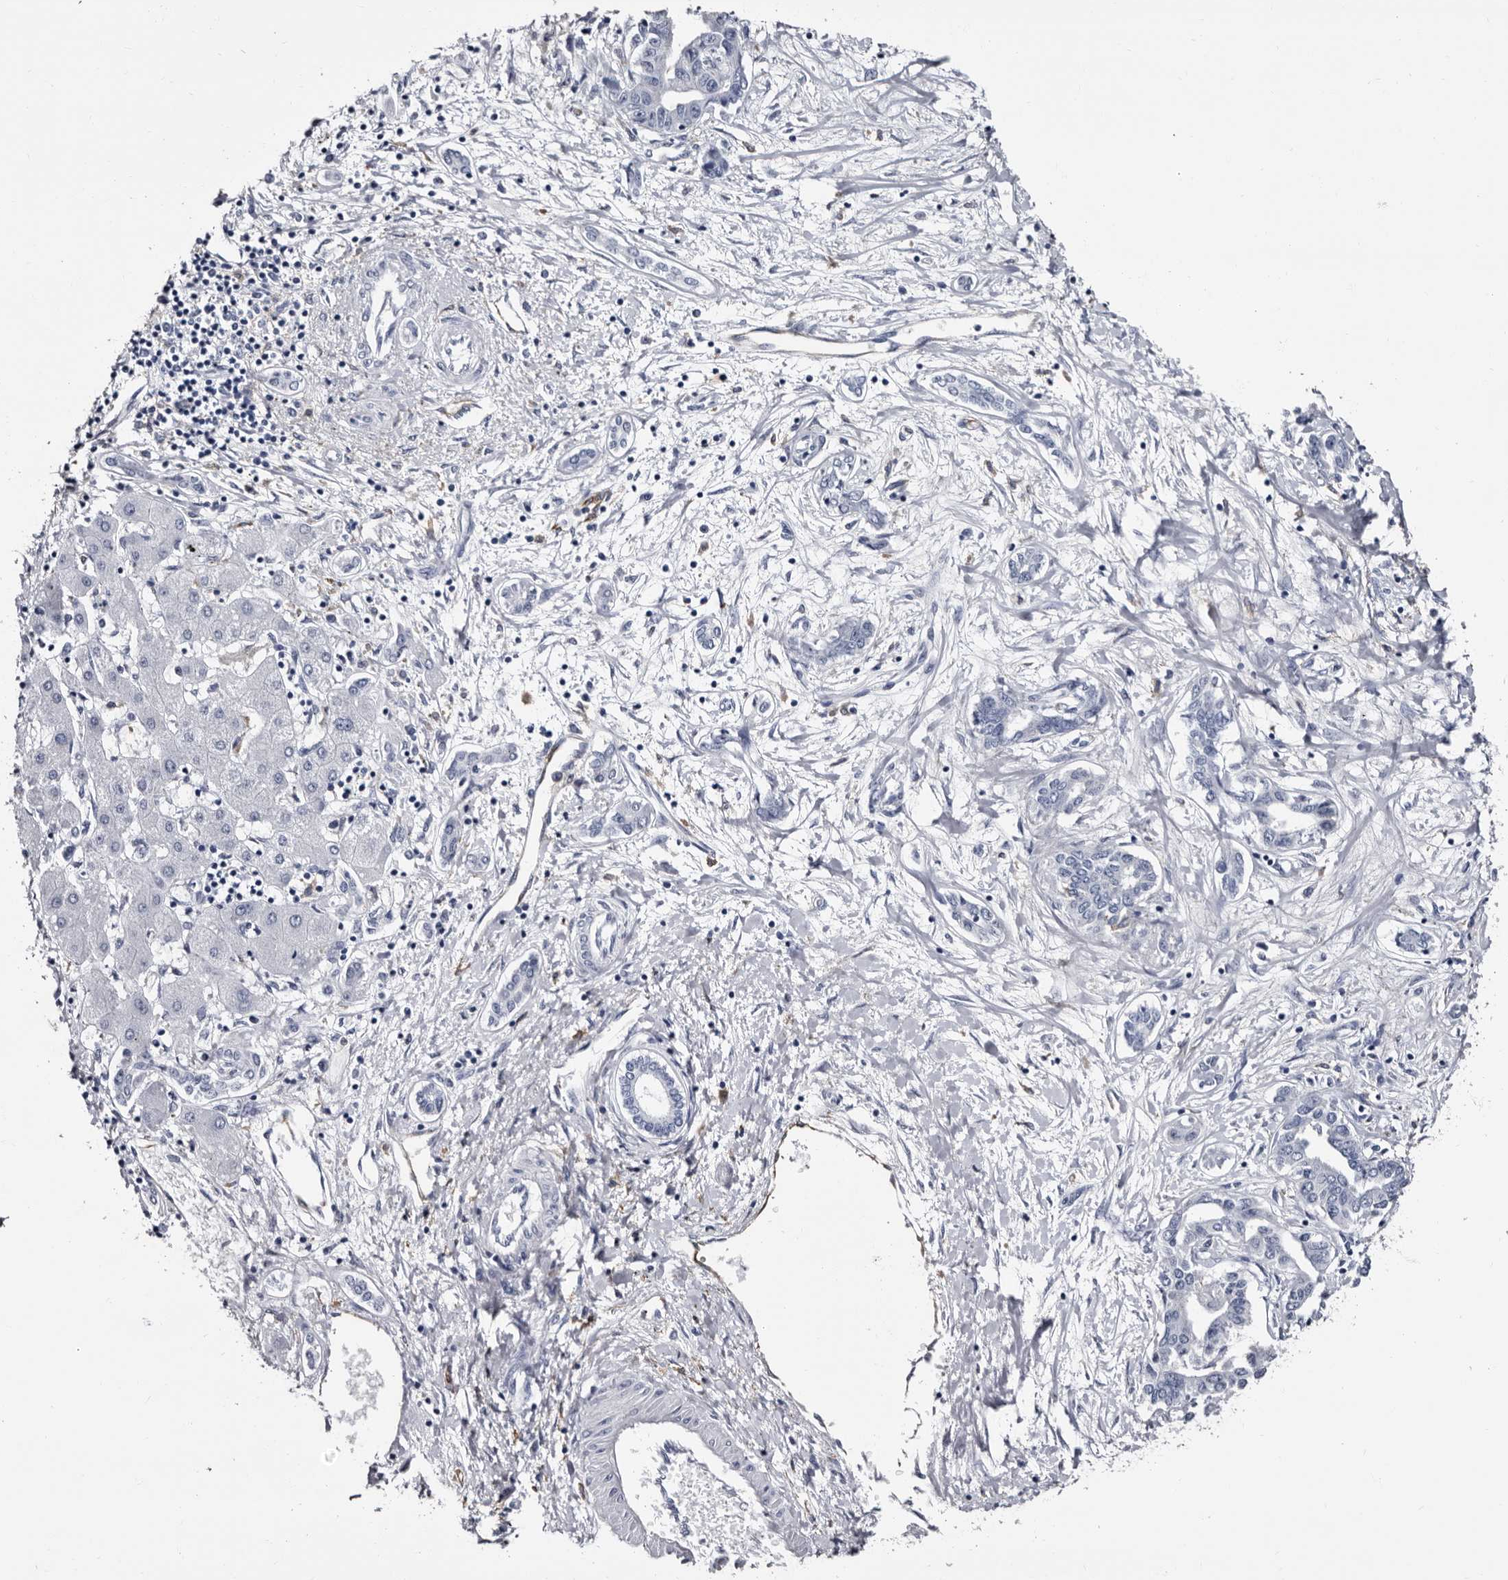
{"staining": {"intensity": "negative", "quantity": "none", "location": "none"}, "tissue": "liver cancer", "cell_type": "Tumor cells", "image_type": "cancer", "snomed": [{"axis": "morphology", "description": "Cholangiocarcinoma"}, {"axis": "topography", "description": "Liver"}], "caption": "Immunohistochemical staining of human liver cholangiocarcinoma reveals no significant expression in tumor cells.", "gene": "EPB41L3", "patient": {"sex": "male", "age": 59}}